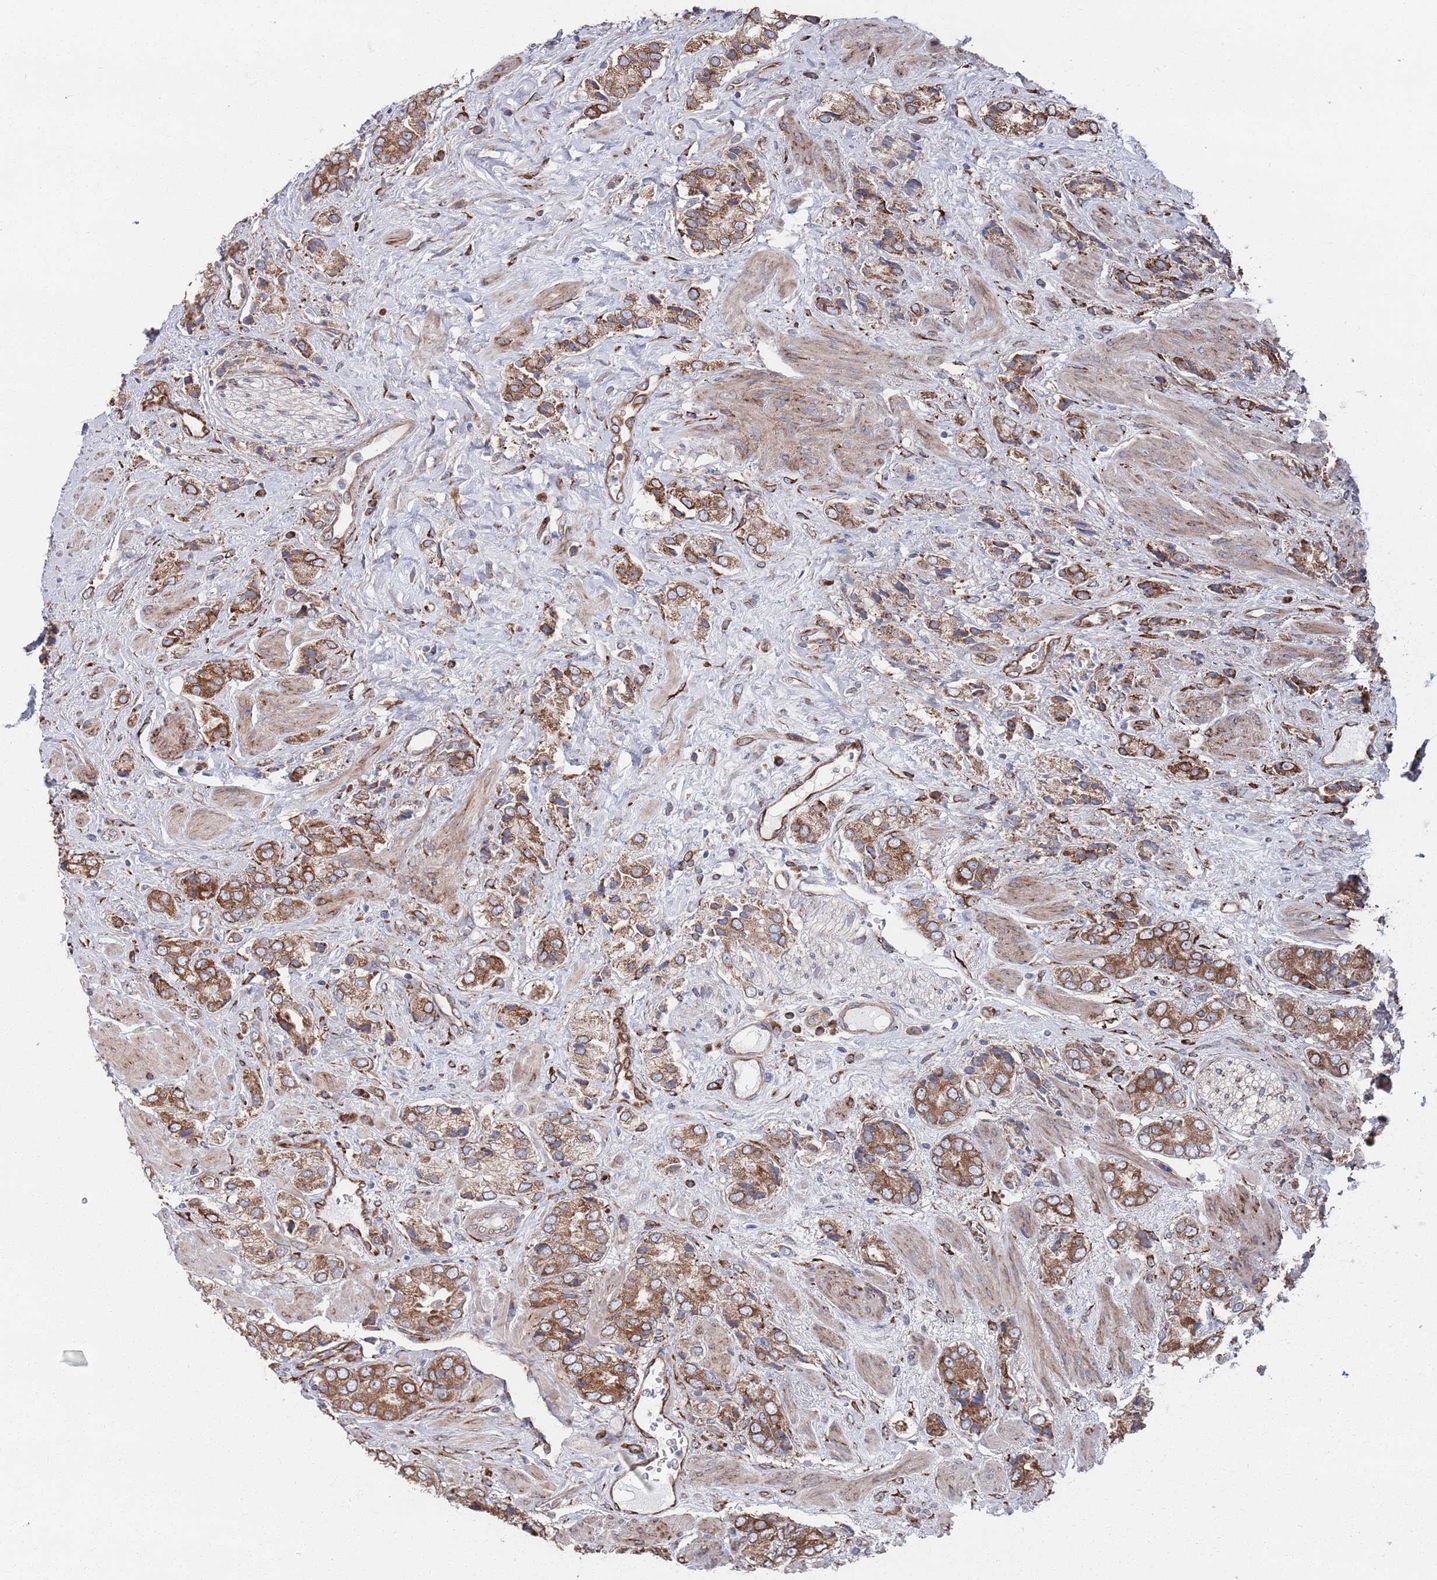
{"staining": {"intensity": "moderate", "quantity": ">75%", "location": "cytoplasmic/membranous"}, "tissue": "prostate cancer", "cell_type": "Tumor cells", "image_type": "cancer", "snomed": [{"axis": "morphology", "description": "Adenocarcinoma, High grade"}, {"axis": "topography", "description": "Prostate and seminal vesicle, NOS"}], "caption": "Immunohistochemical staining of human high-grade adenocarcinoma (prostate) displays moderate cytoplasmic/membranous protein staining in about >75% of tumor cells.", "gene": "CCDC106", "patient": {"sex": "male", "age": 64}}